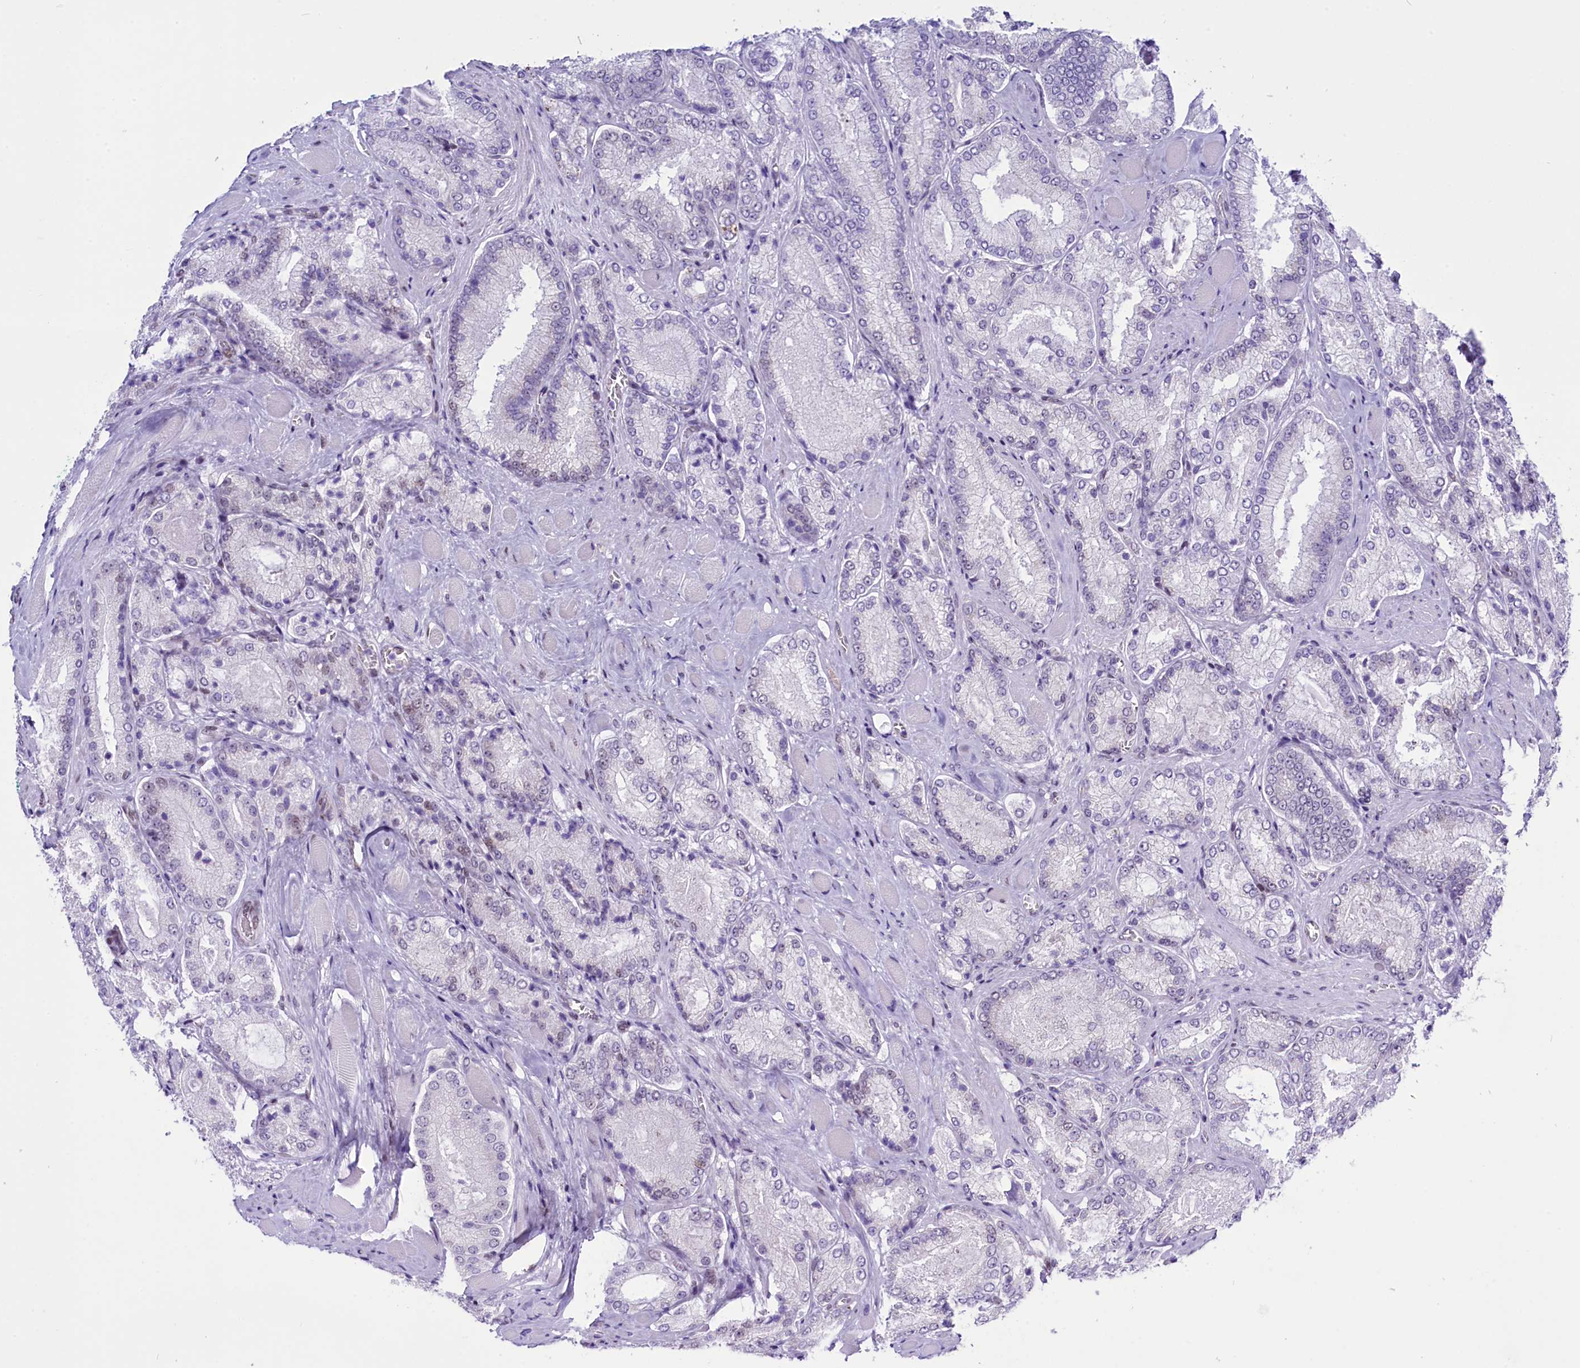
{"staining": {"intensity": "negative", "quantity": "none", "location": "none"}, "tissue": "prostate cancer", "cell_type": "Tumor cells", "image_type": "cancer", "snomed": [{"axis": "morphology", "description": "Adenocarcinoma, Low grade"}, {"axis": "topography", "description": "Prostate"}], "caption": "An immunohistochemistry image of adenocarcinoma (low-grade) (prostate) is shown. There is no staining in tumor cells of adenocarcinoma (low-grade) (prostate).", "gene": "RPS6KB1", "patient": {"sex": "male", "age": 74}}